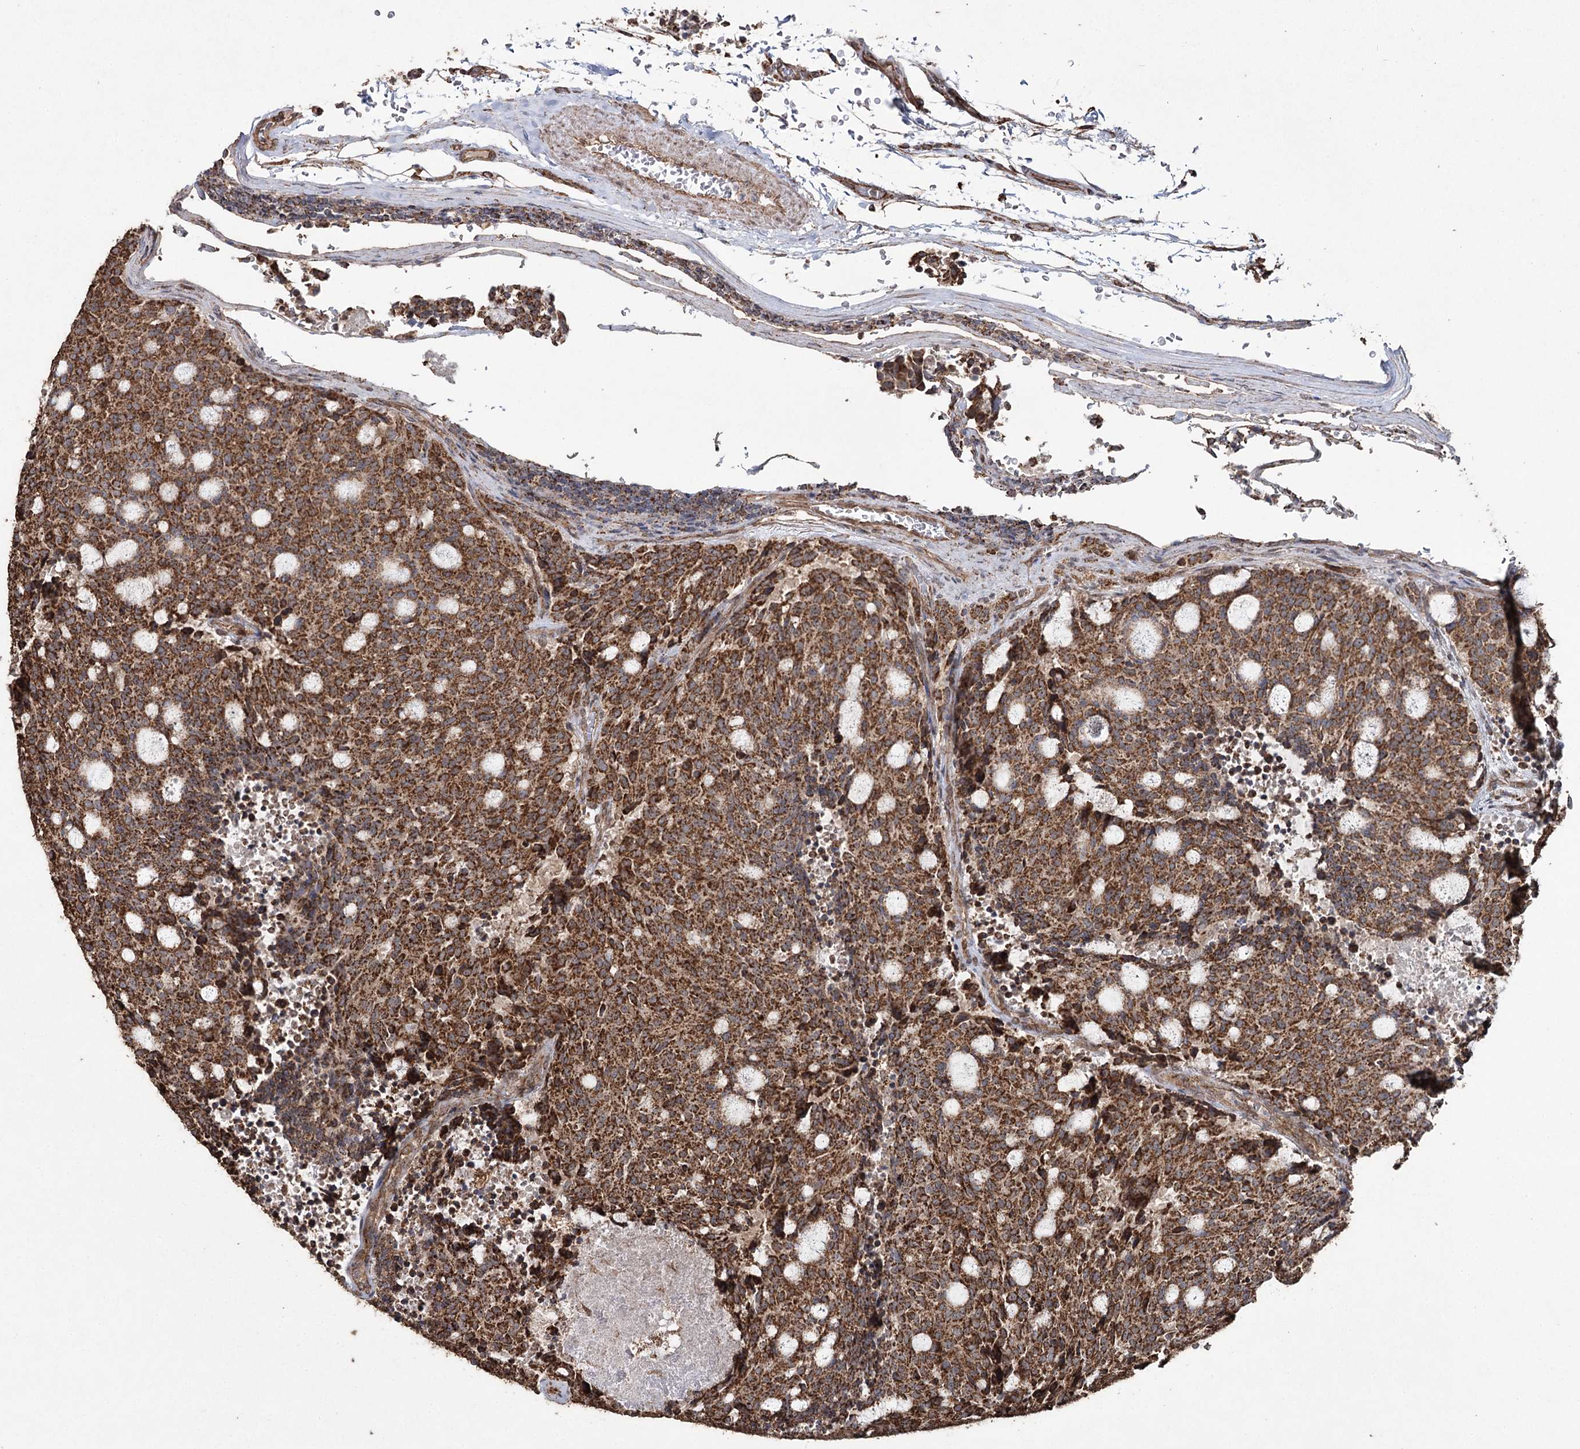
{"staining": {"intensity": "strong", "quantity": ">75%", "location": "cytoplasmic/membranous"}, "tissue": "carcinoid", "cell_type": "Tumor cells", "image_type": "cancer", "snomed": [{"axis": "morphology", "description": "Carcinoid, malignant, NOS"}, {"axis": "topography", "description": "Pancreas"}], "caption": "A brown stain highlights strong cytoplasmic/membranous expression of a protein in human carcinoid tumor cells. (brown staining indicates protein expression, while blue staining denotes nuclei).", "gene": "SLF2", "patient": {"sex": "female", "age": 54}}